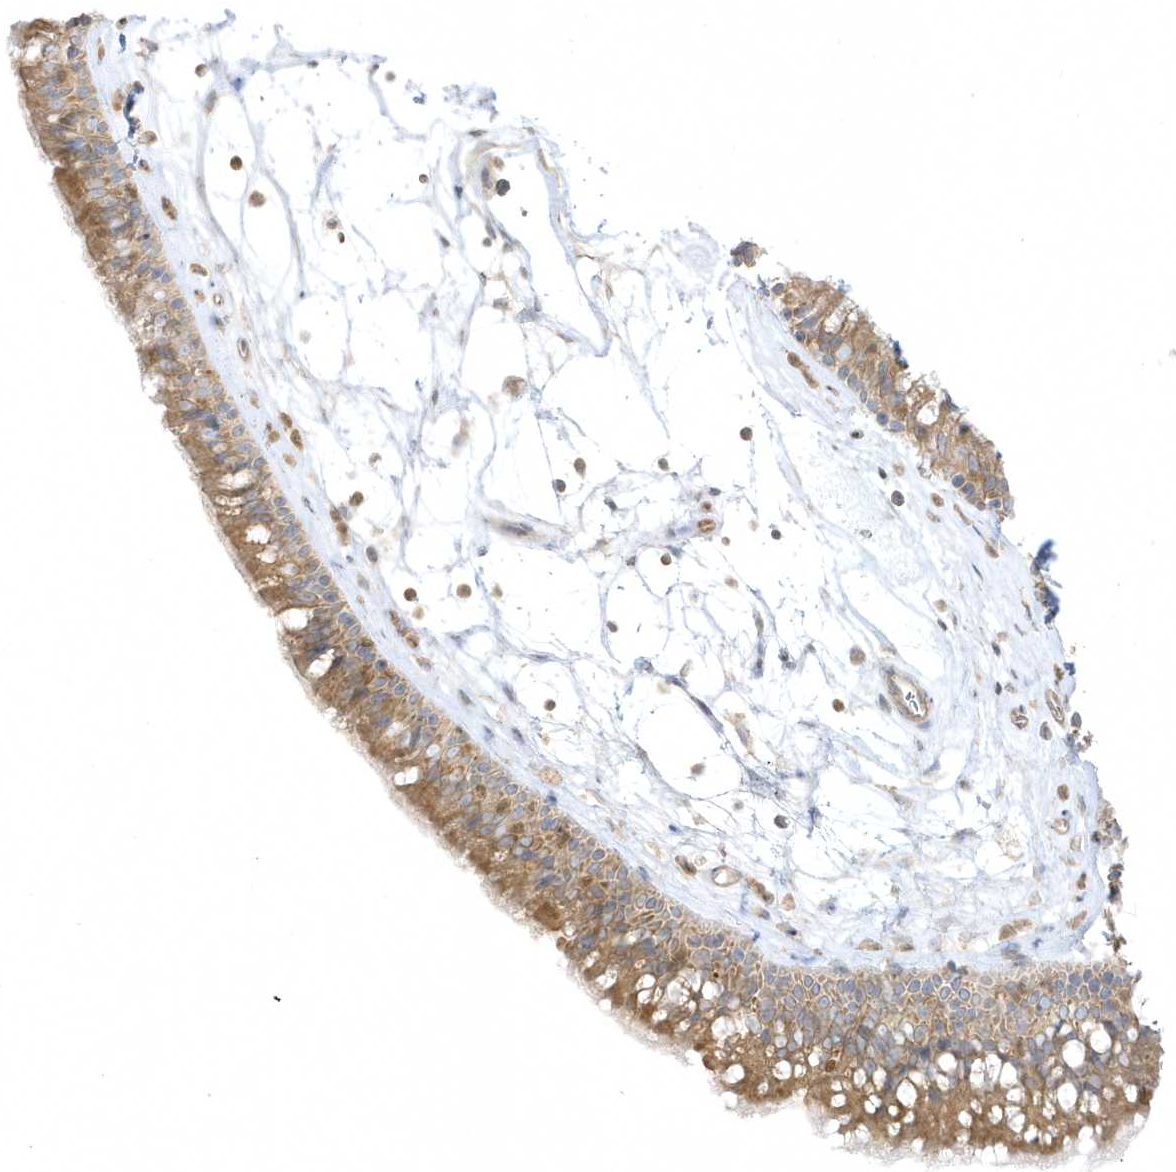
{"staining": {"intensity": "moderate", "quantity": ">75%", "location": "cytoplasmic/membranous"}, "tissue": "nasopharynx", "cell_type": "Respiratory epithelial cells", "image_type": "normal", "snomed": [{"axis": "morphology", "description": "Normal tissue, NOS"}, {"axis": "topography", "description": "Nasopharynx"}], "caption": "Protein analysis of unremarkable nasopharynx demonstrates moderate cytoplasmic/membranous staining in about >75% of respiratory epithelial cells.", "gene": "ARHGEF9", "patient": {"sex": "male", "age": 64}}